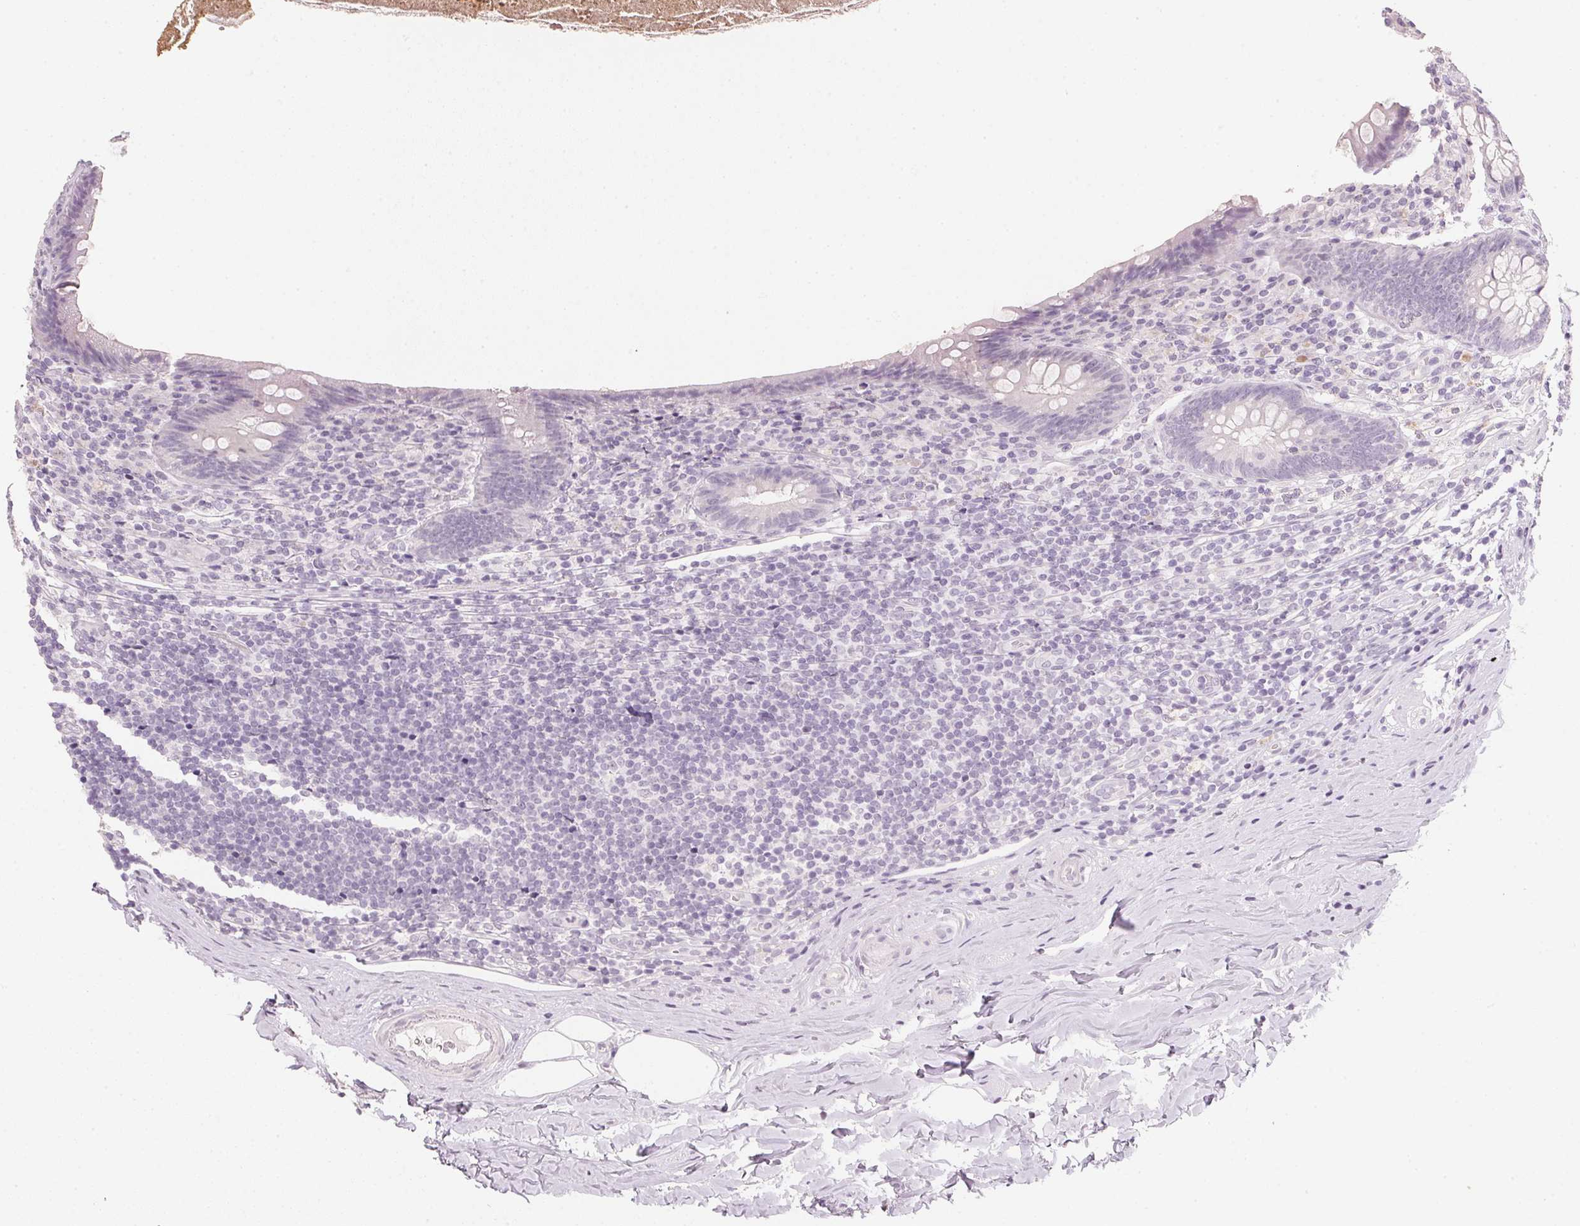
{"staining": {"intensity": "negative", "quantity": "none", "location": "none"}, "tissue": "appendix", "cell_type": "Glandular cells", "image_type": "normal", "snomed": [{"axis": "morphology", "description": "Normal tissue, NOS"}, {"axis": "topography", "description": "Appendix"}], "caption": "Image shows no significant protein staining in glandular cells of benign appendix.", "gene": "IGFBP1", "patient": {"sex": "male", "age": 47}}